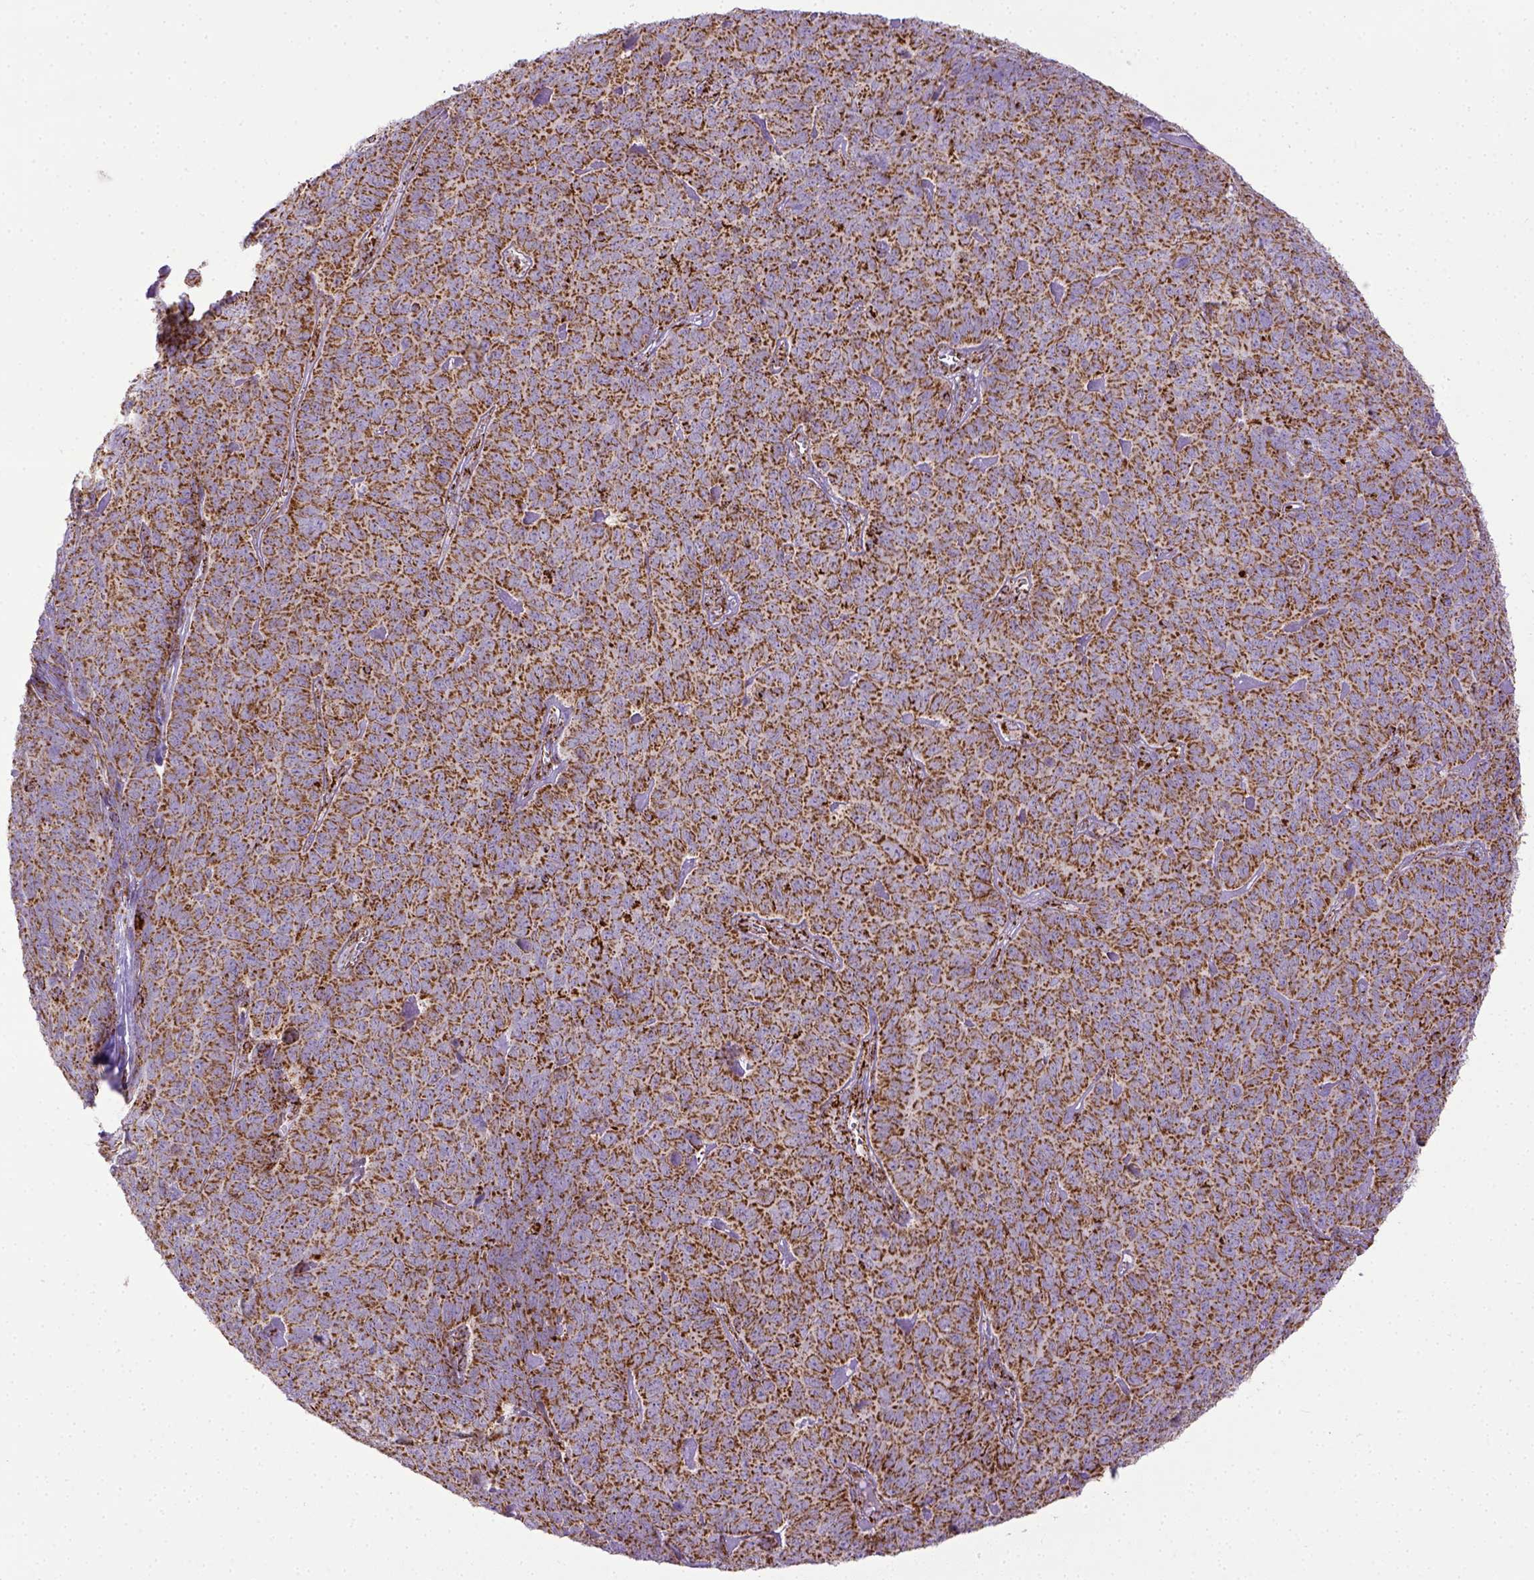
{"staining": {"intensity": "moderate", "quantity": ">75%", "location": "cytoplasmic/membranous"}, "tissue": "skin cancer", "cell_type": "Tumor cells", "image_type": "cancer", "snomed": [{"axis": "morphology", "description": "Squamous cell carcinoma, NOS"}, {"axis": "topography", "description": "Skin"}, {"axis": "topography", "description": "Anal"}], "caption": "Skin squamous cell carcinoma stained for a protein reveals moderate cytoplasmic/membranous positivity in tumor cells.", "gene": "MT-CO1", "patient": {"sex": "female", "age": 51}}